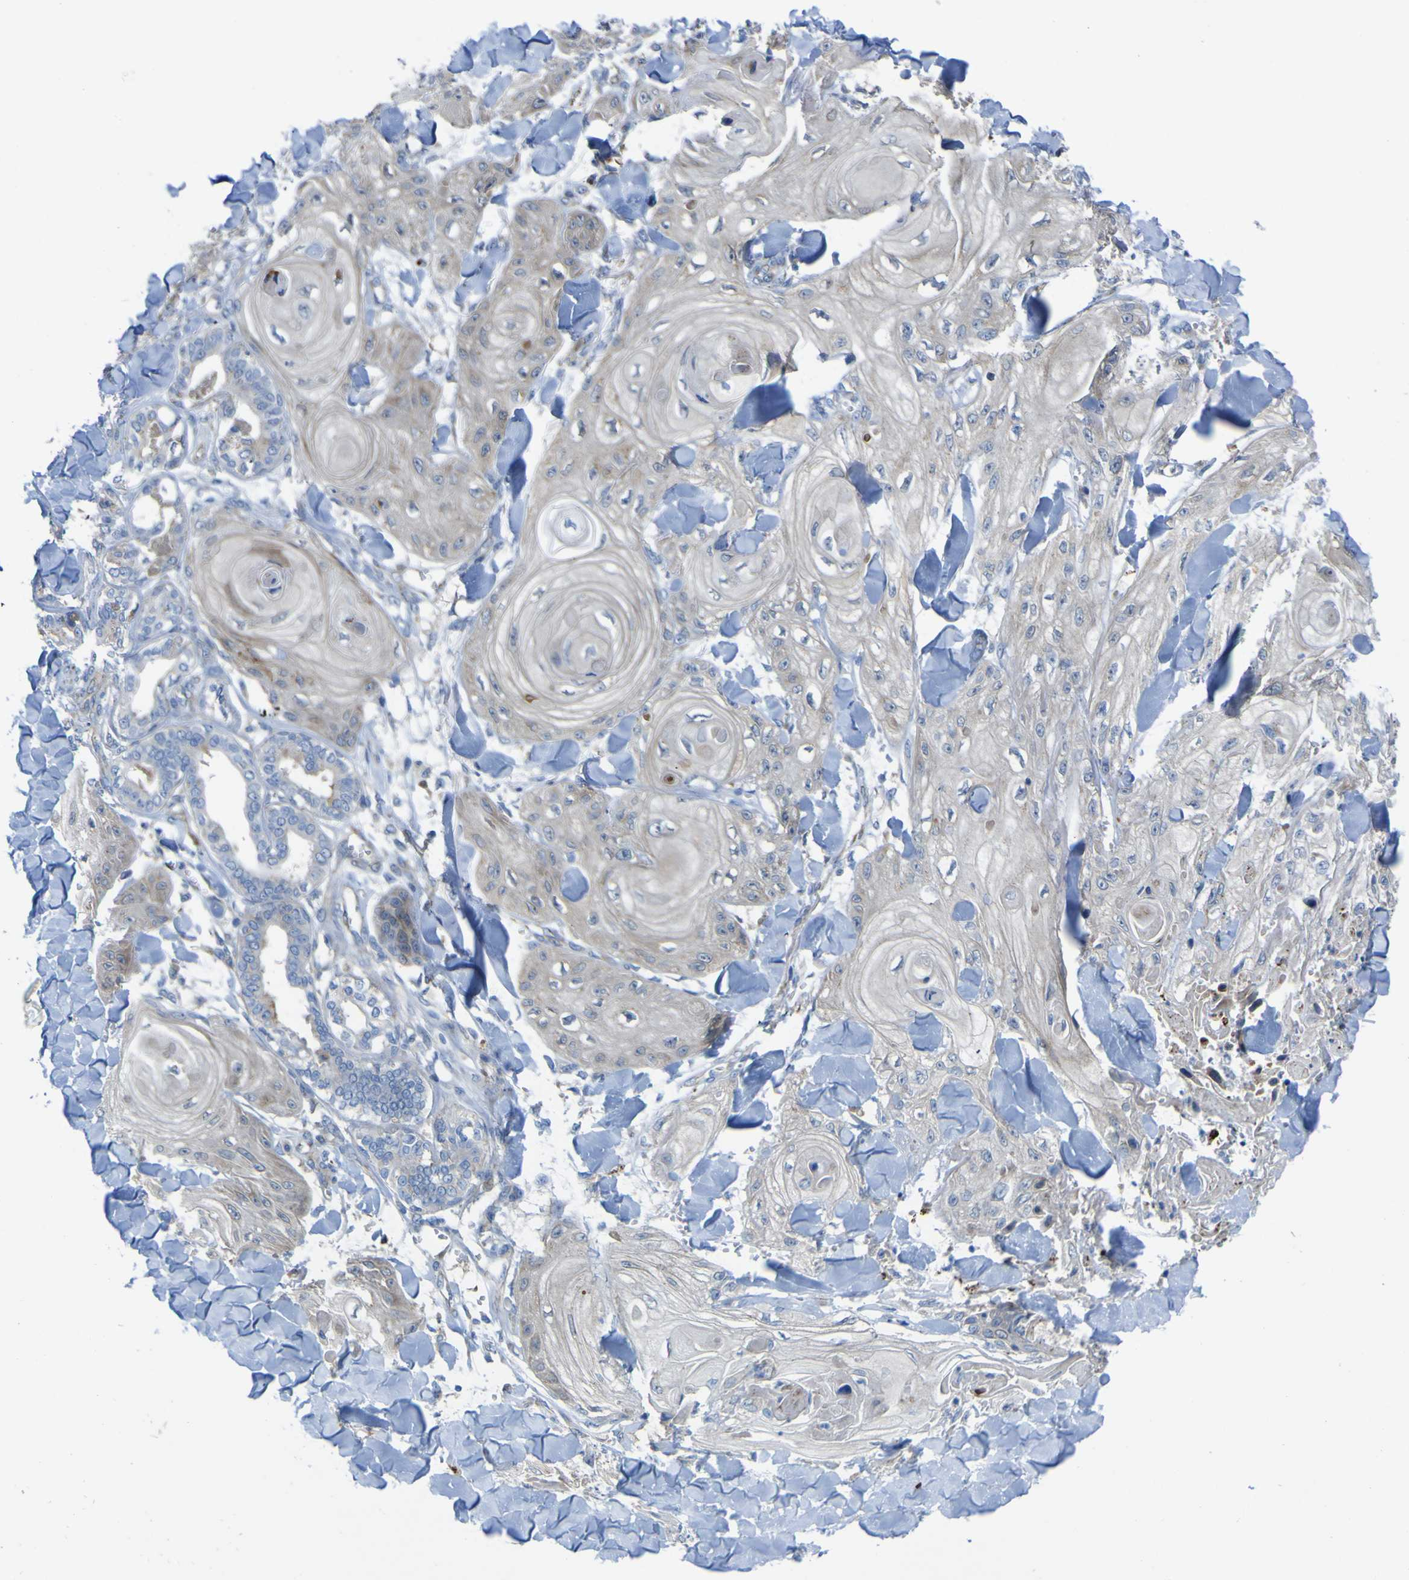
{"staining": {"intensity": "weak", "quantity": "<25%", "location": "cytoplasmic/membranous"}, "tissue": "skin cancer", "cell_type": "Tumor cells", "image_type": "cancer", "snomed": [{"axis": "morphology", "description": "Squamous cell carcinoma, NOS"}, {"axis": "topography", "description": "Skin"}], "caption": "Tumor cells show no significant protein staining in squamous cell carcinoma (skin).", "gene": "CST3", "patient": {"sex": "male", "age": 74}}